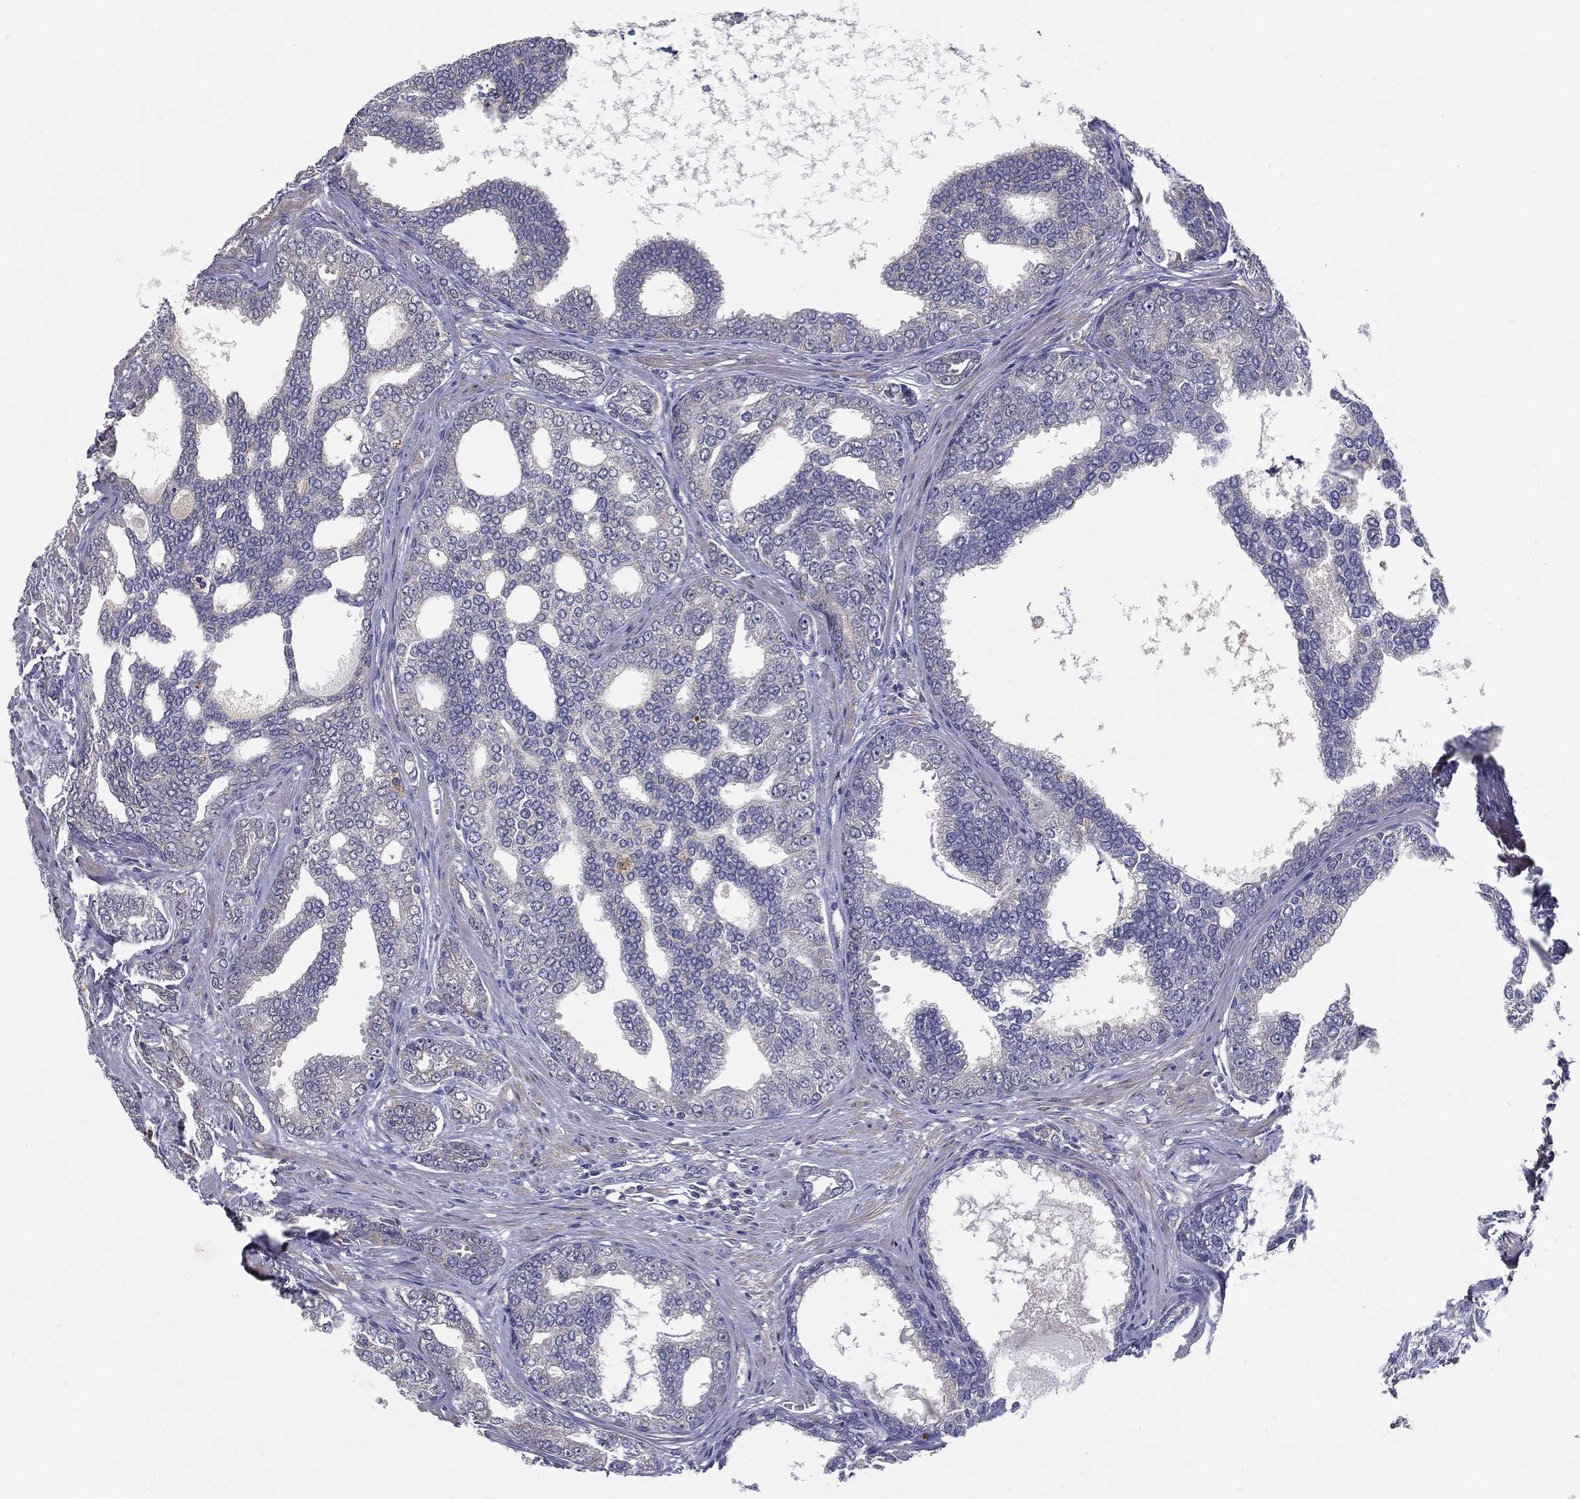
{"staining": {"intensity": "negative", "quantity": "none", "location": "none"}, "tissue": "prostate cancer", "cell_type": "Tumor cells", "image_type": "cancer", "snomed": [{"axis": "morphology", "description": "Adenocarcinoma, NOS"}, {"axis": "topography", "description": "Prostate"}], "caption": "A micrograph of prostate cancer stained for a protein exhibits no brown staining in tumor cells.", "gene": "PCSK1", "patient": {"sex": "male", "age": 67}}